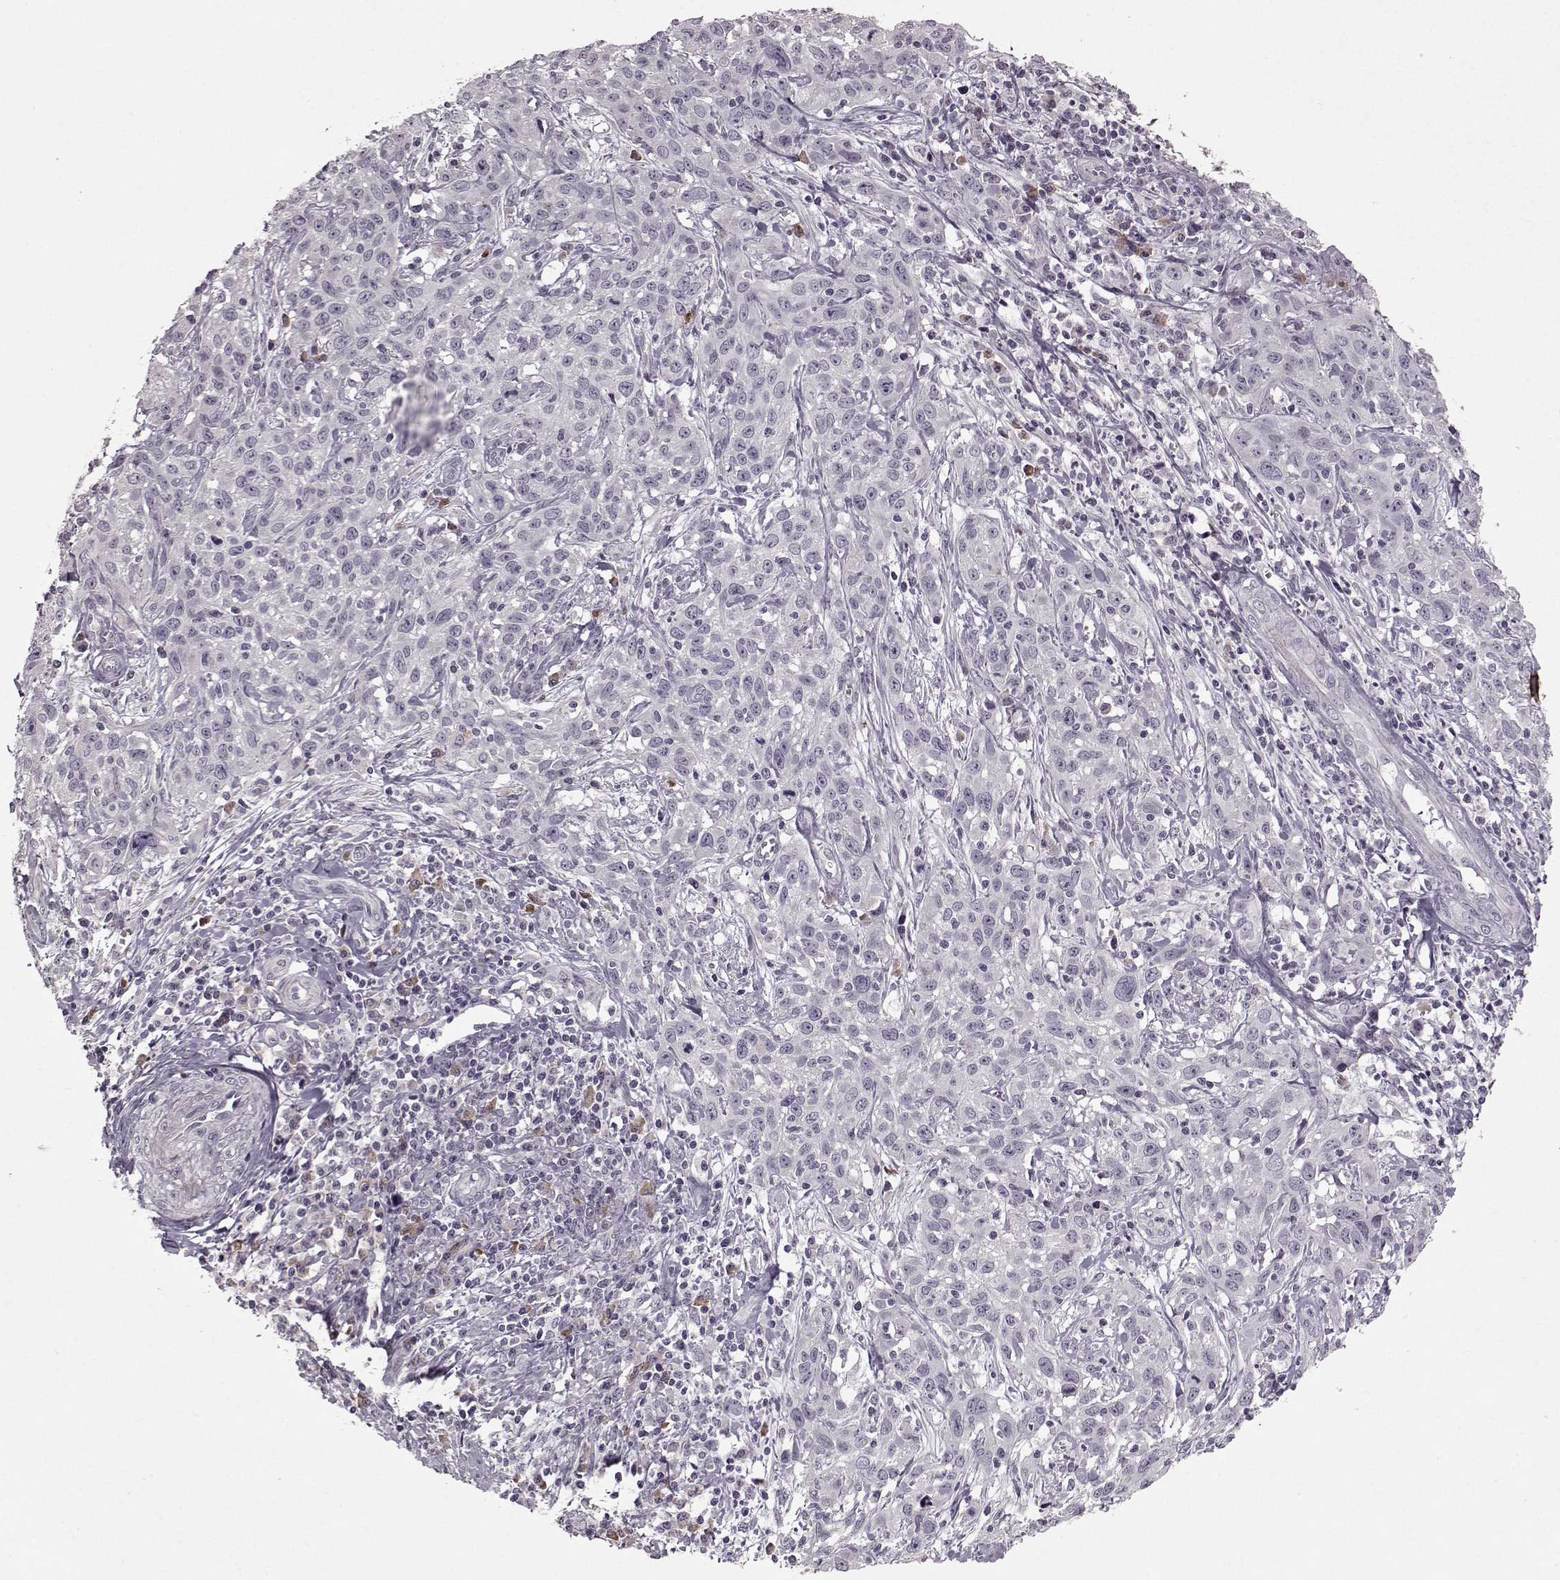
{"staining": {"intensity": "negative", "quantity": "none", "location": "none"}, "tissue": "cervical cancer", "cell_type": "Tumor cells", "image_type": "cancer", "snomed": [{"axis": "morphology", "description": "Squamous cell carcinoma, NOS"}, {"axis": "topography", "description": "Cervix"}], "caption": "Tumor cells are negative for brown protein staining in cervical cancer (squamous cell carcinoma). The staining is performed using DAB brown chromogen with nuclei counter-stained in using hematoxylin.", "gene": "KRT9", "patient": {"sex": "female", "age": 38}}